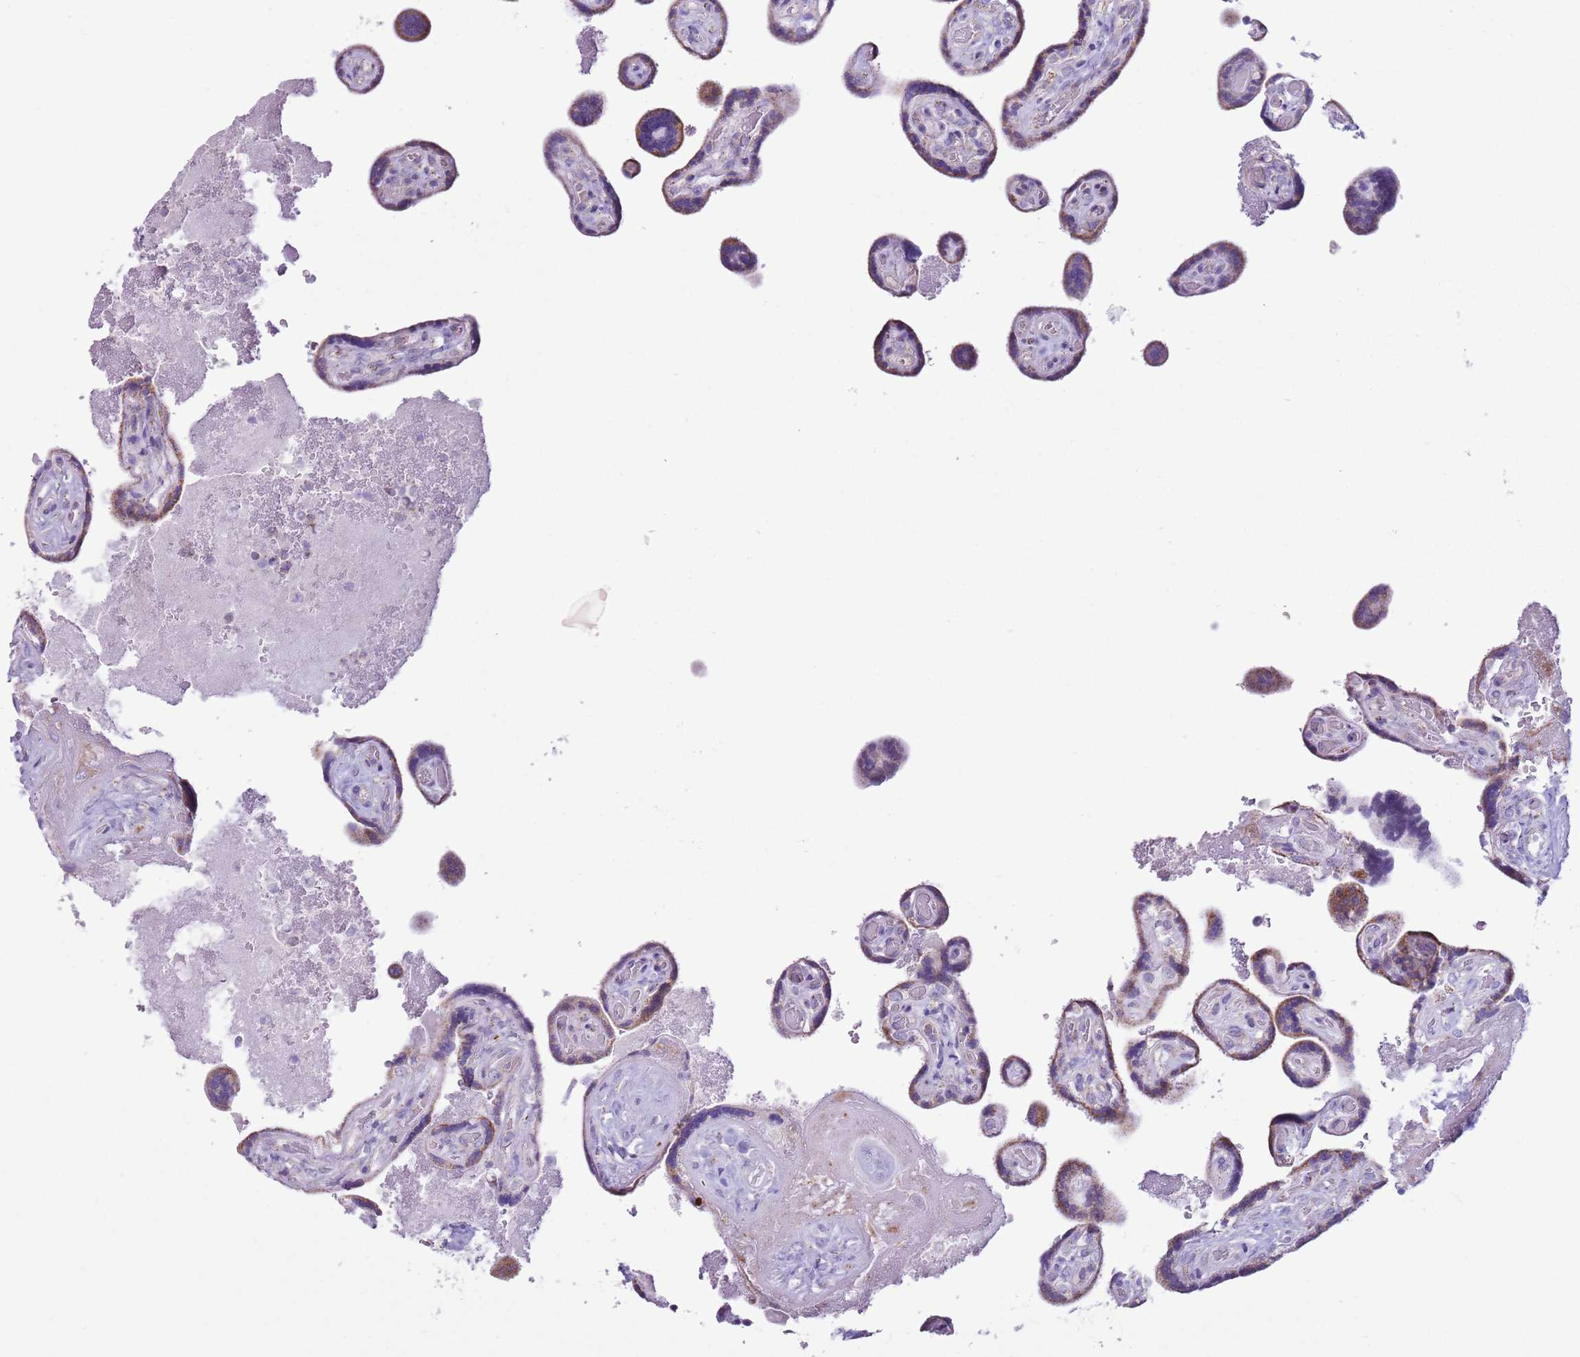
{"staining": {"intensity": "moderate", "quantity": "25%-75%", "location": "cytoplasmic/membranous"}, "tissue": "placenta", "cell_type": "Trophoblastic cells", "image_type": "normal", "snomed": [{"axis": "morphology", "description": "Normal tissue, NOS"}, {"axis": "topography", "description": "Placenta"}], "caption": "IHC micrograph of unremarkable placenta: placenta stained using immunohistochemistry displays medium levels of moderate protein expression localized specifically in the cytoplasmic/membranous of trophoblastic cells, appearing as a cytoplasmic/membranous brown color.", "gene": "ATP6V1B1", "patient": {"sex": "female", "age": 32}}